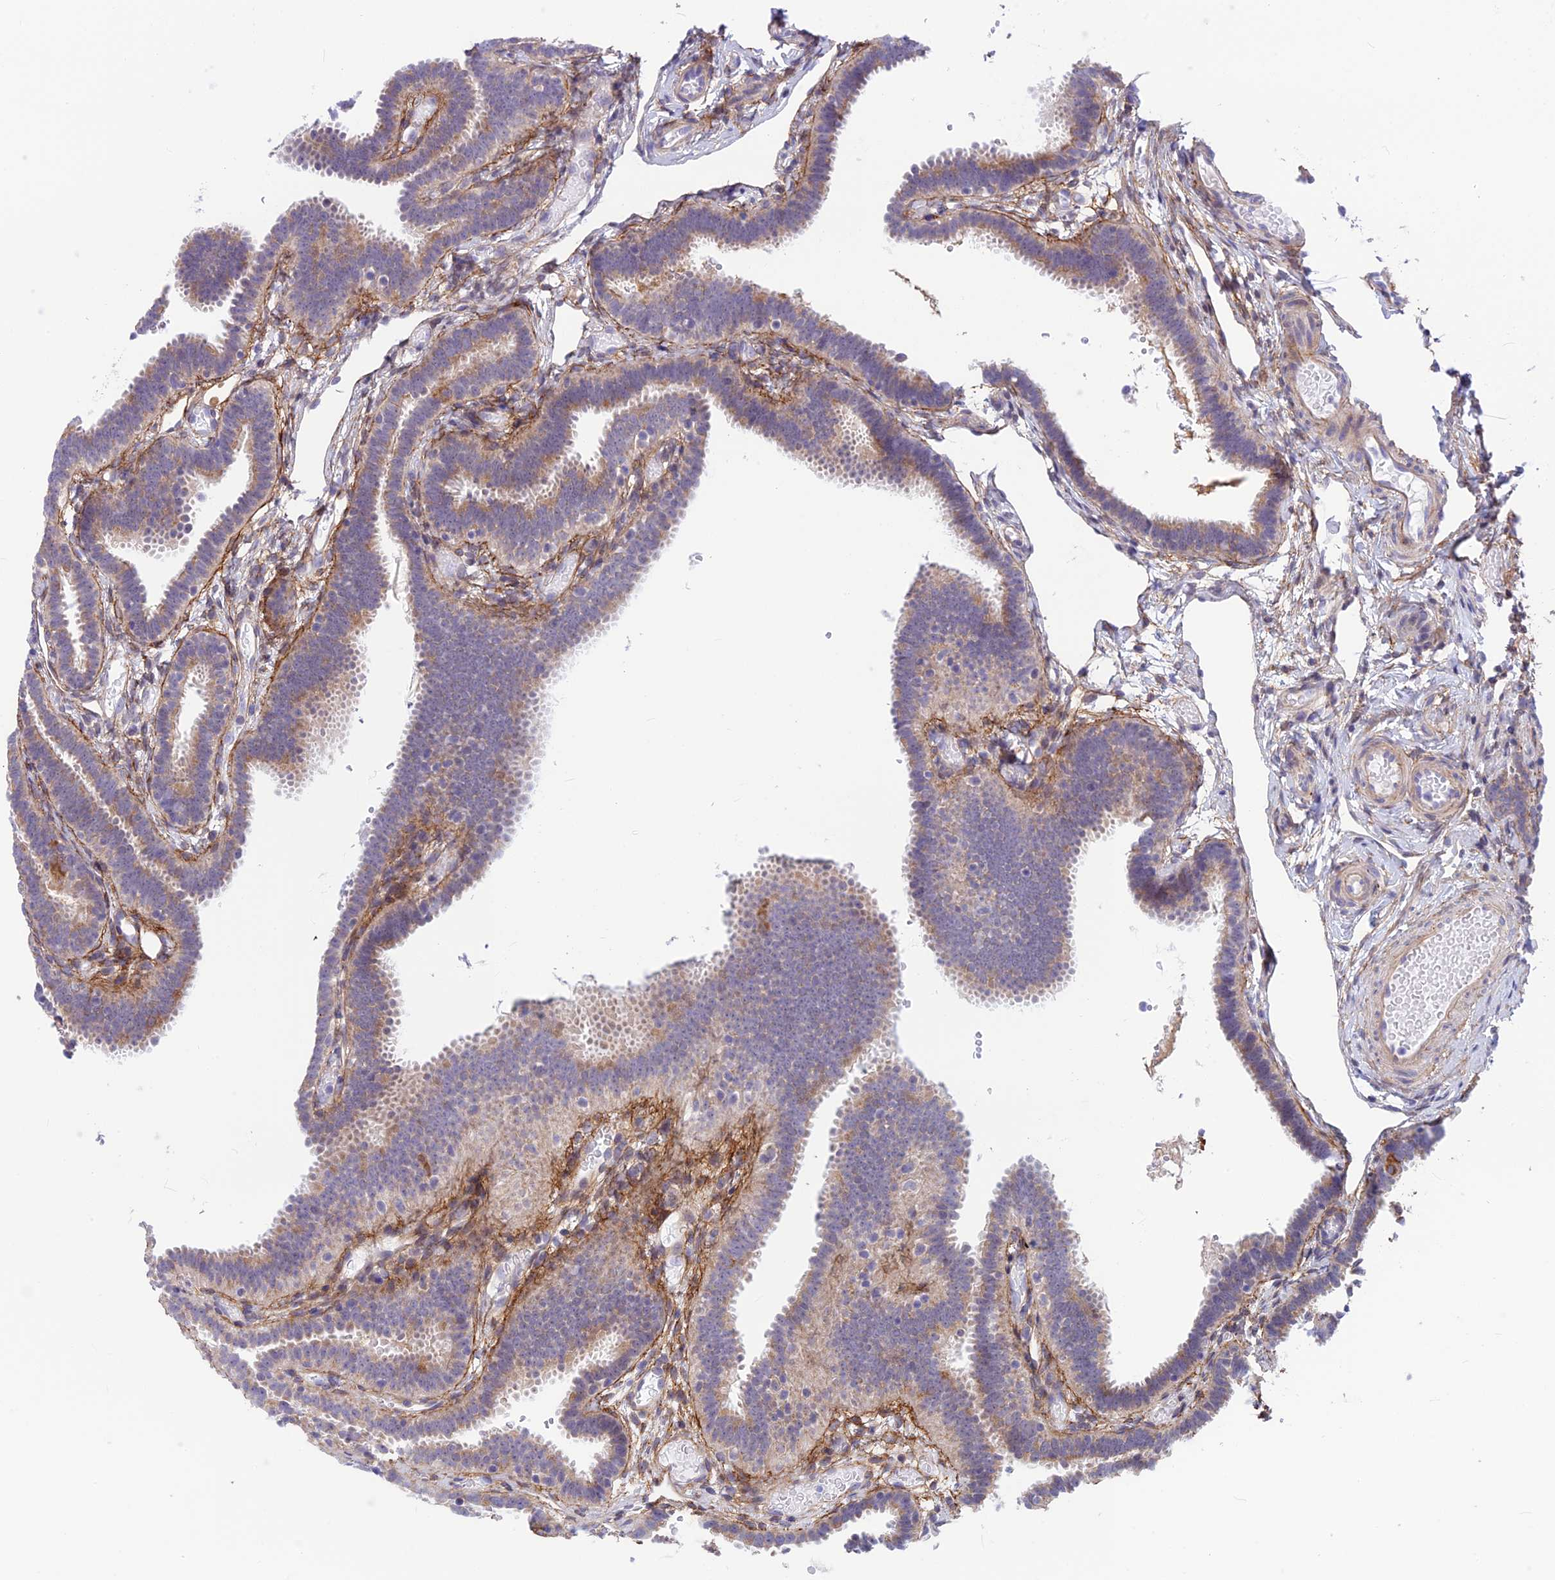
{"staining": {"intensity": "moderate", "quantity": "25%-75%", "location": "cytoplasmic/membranous"}, "tissue": "fallopian tube", "cell_type": "Glandular cells", "image_type": "normal", "snomed": [{"axis": "morphology", "description": "Normal tissue, NOS"}, {"axis": "topography", "description": "Fallopian tube"}], "caption": "This histopathology image shows normal fallopian tube stained with immunohistochemistry (IHC) to label a protein in brown. The cytoplasmic/membranous of glandular cells show moderate positivity for the protein. Nuclei are counter-stained blue.", "gene": "PLAC9", "patient": {"sex": "female", "age": 37}}